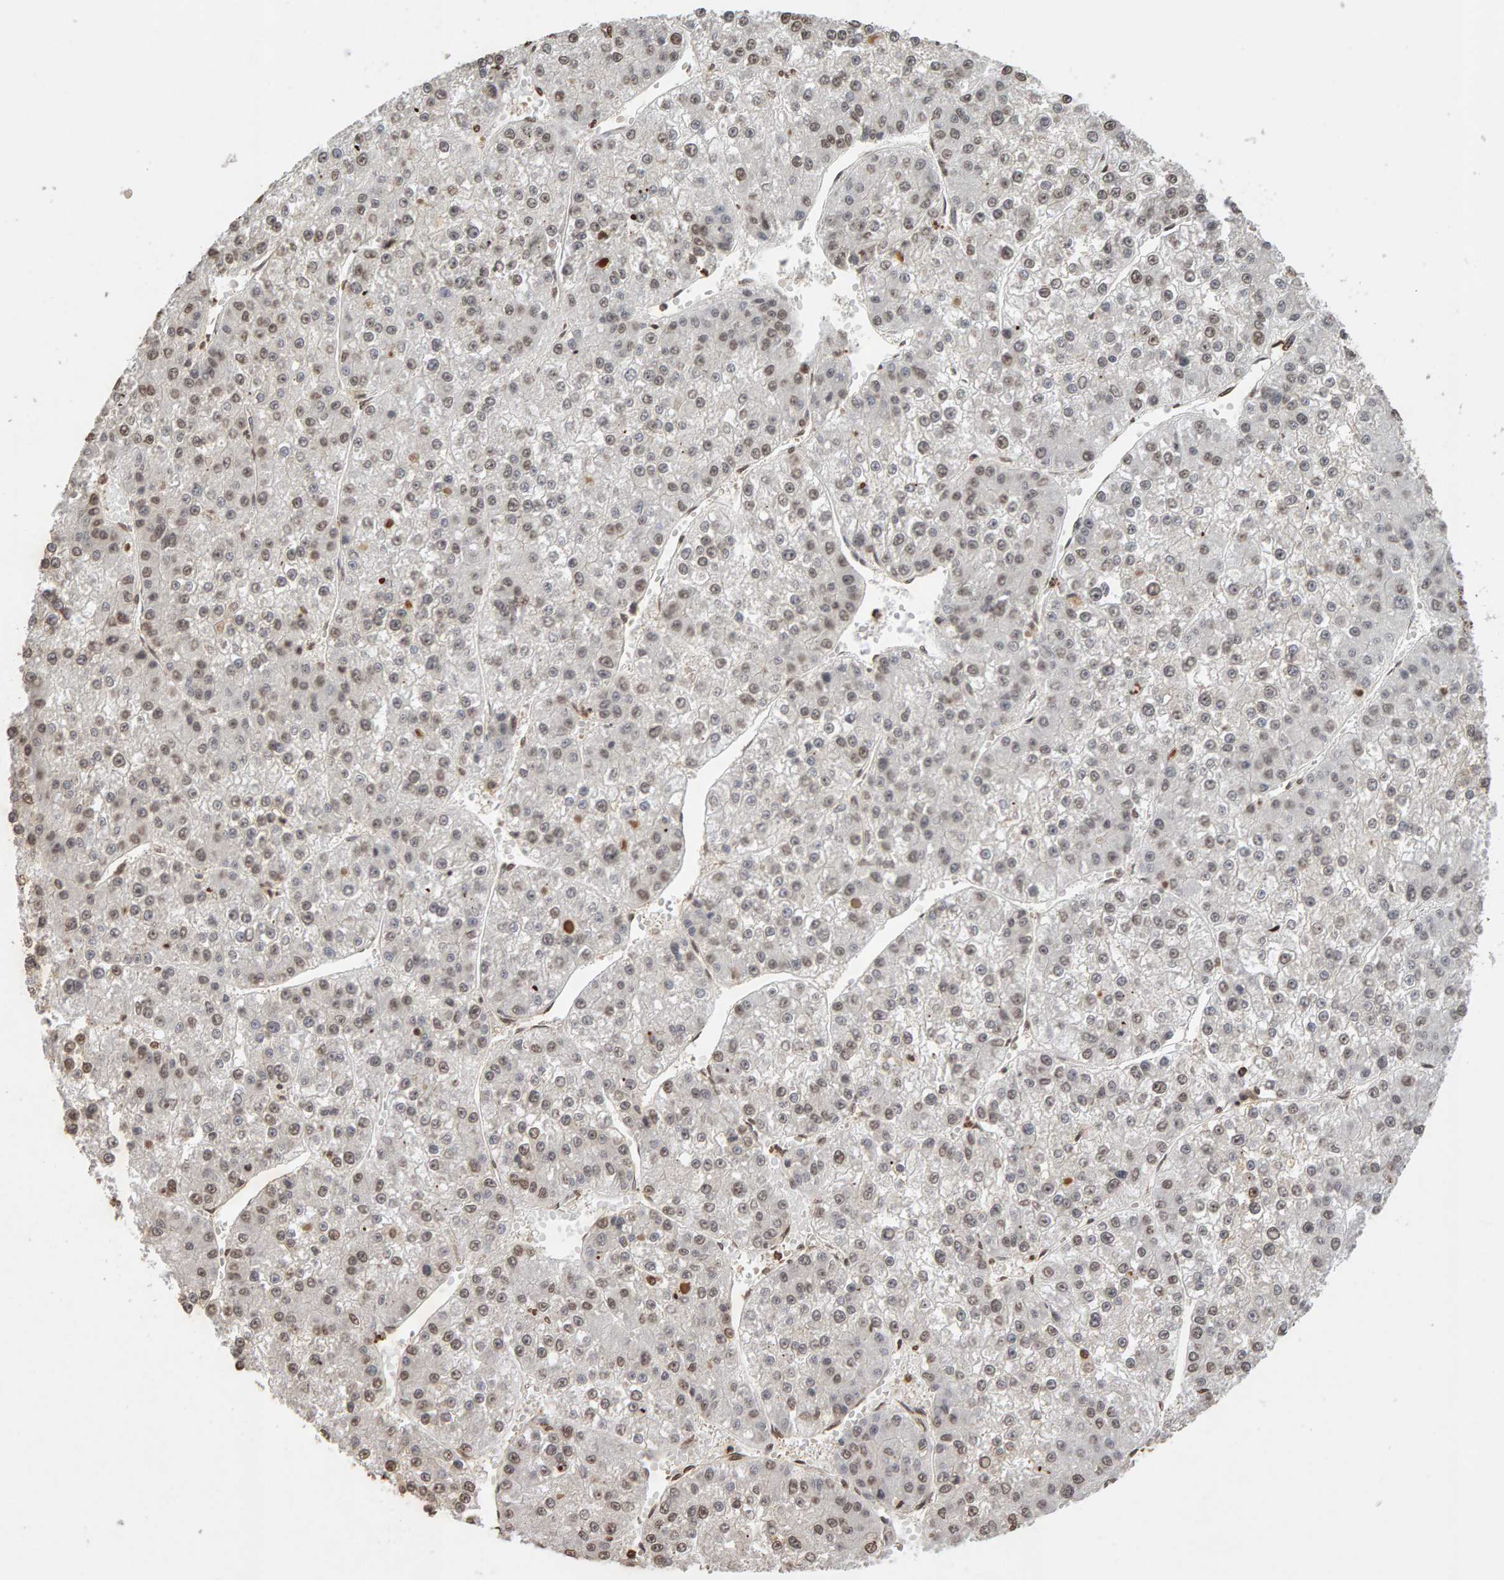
{"staining": {"intensity": "weak", "quantity": ">75%", "location": "nuclear"}, "tissue": "liver cancer", "cell_type": "Tumor cells", "image_type": "cancer", "snomed": [{"axis": "morphology", "description": "Carcinoma, Hepatocellular, NOS"}, {"axis": "topography", "description": "Liver"}], "caption": "A histopathology image showing weak nuclear expression in about >75% of tumor cells in liver hepatocellular carcinoma, as visualized by brown immunohistochemical staining.", "gene": "DNAJB5", "patient": {"sex": "female", "age": 73}}